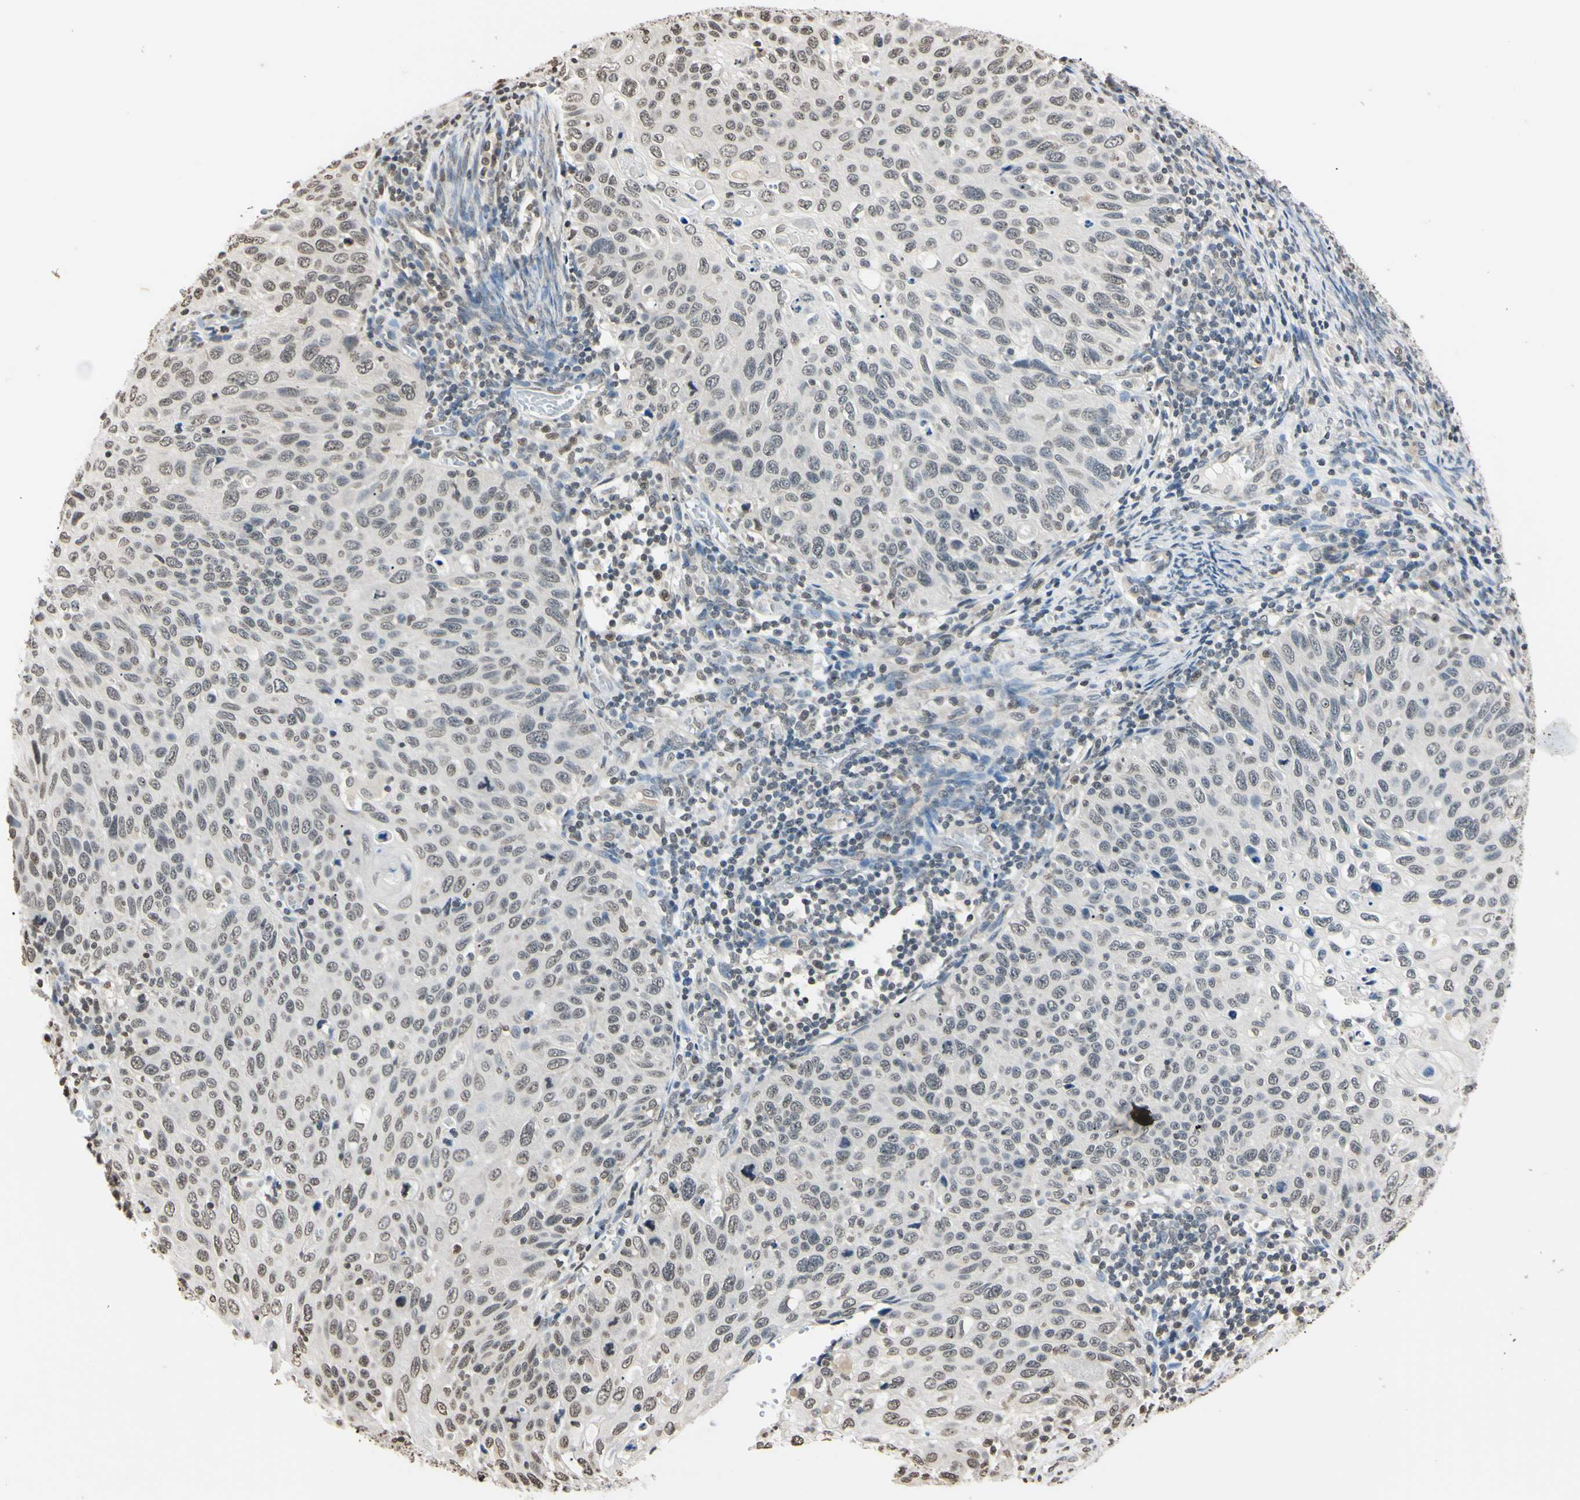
{"staining": {"intensity": "weak", "quantity": "25%-75%", "location": "nuclear"}, "tissue": "cervical cancer", "cell_type": "Tumor cells", "image_type": "cancer", "snomed": [{"axis": "morphology", "description": "Squamous cell carcinoma, NOS"}, {"axis": "topography", "description": "Cervix"}], "caption": "Human cervical cancer stained for a protein (brown) reveals weak nuclear positive expression in approximately 25%-75% of tumor cells.", "gene": "CDC45", "patient": {"sex": "female", "age": 70}}